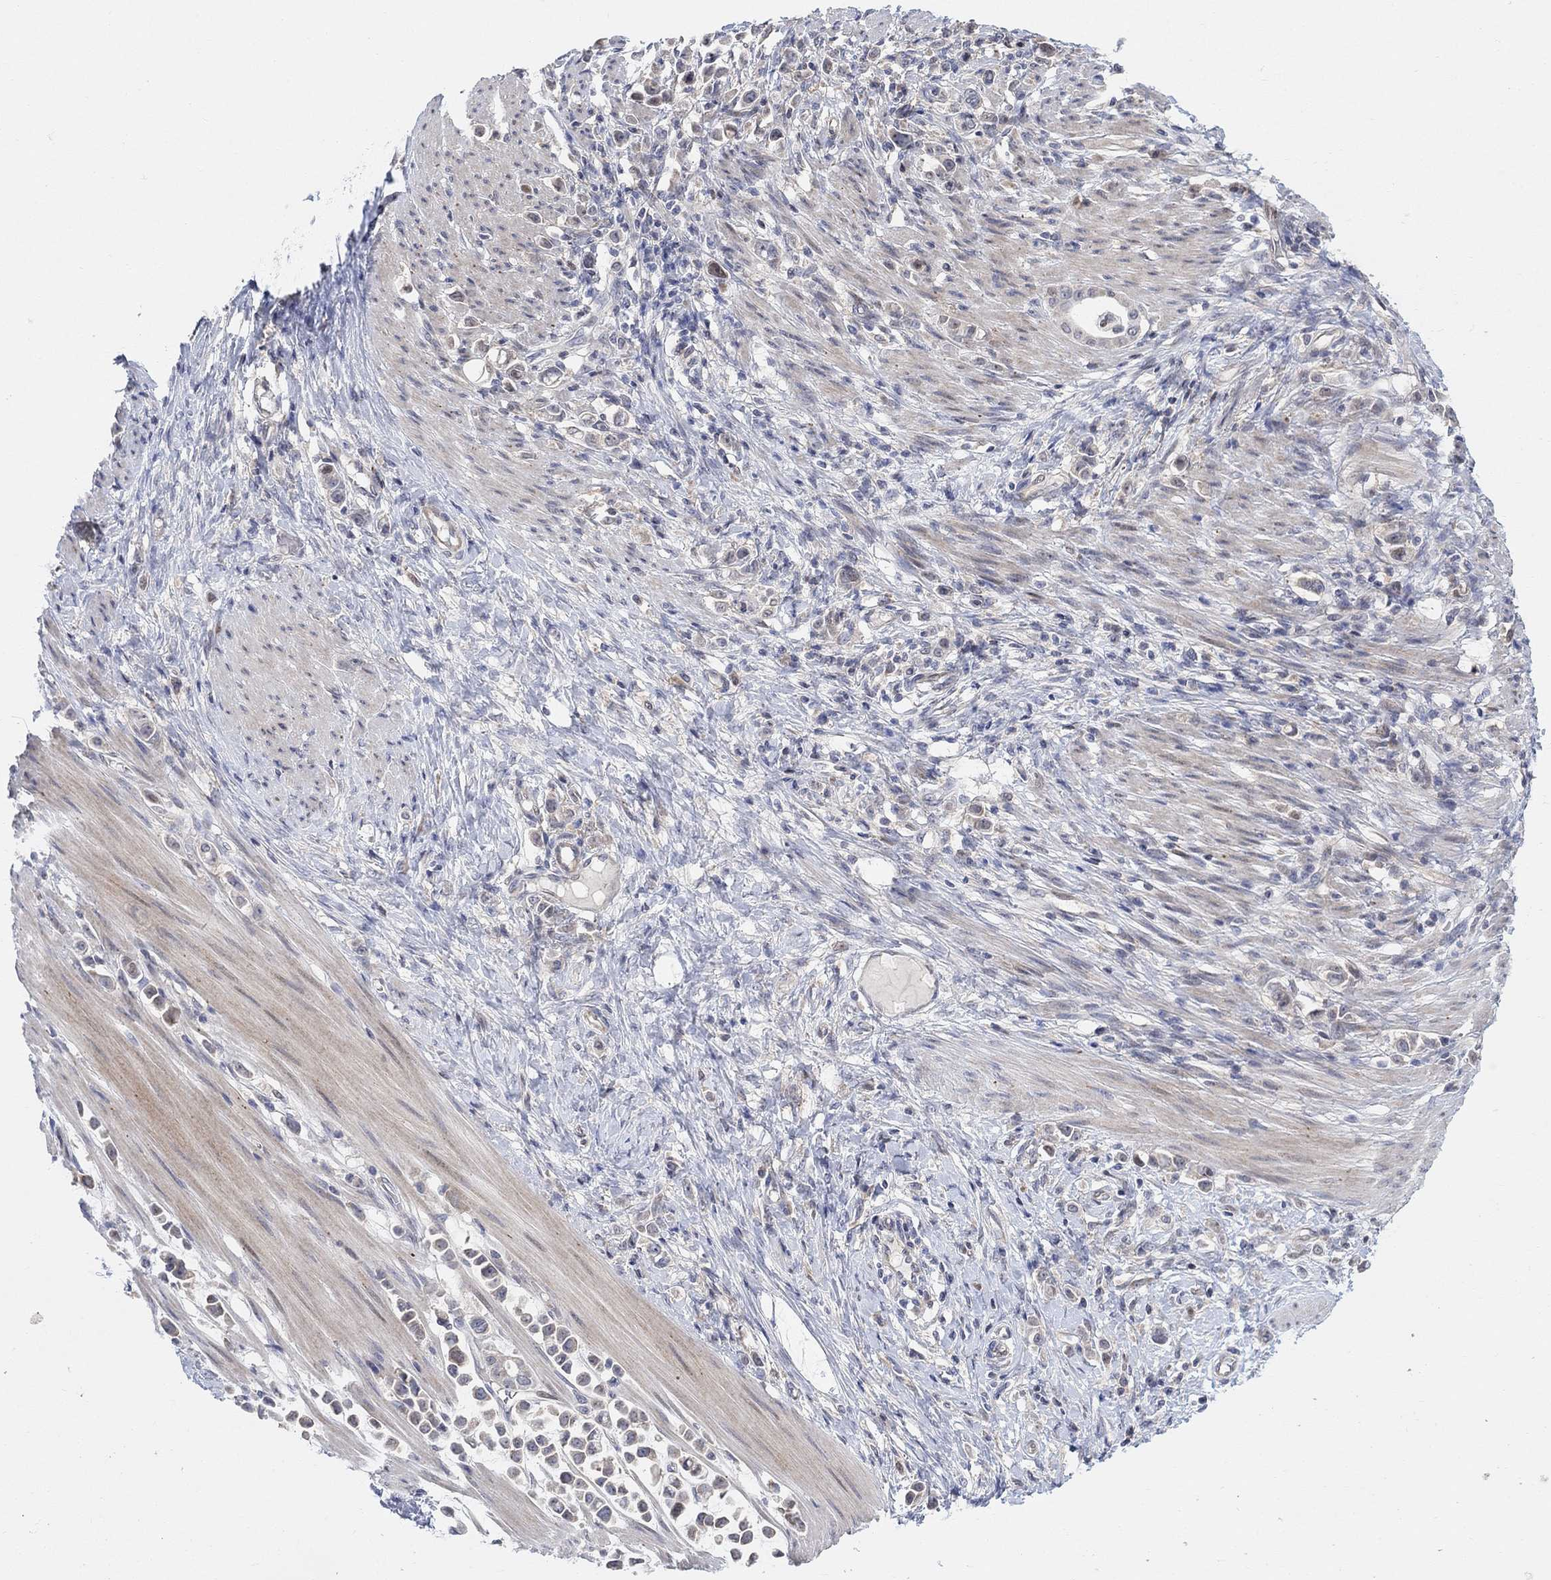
{"staining": {"intensity": "weak", "quantity": "<25%", "location": "cytoplasmic/membranous"}, "tissue": "stomach cancer", "cell_type": "Tumor cells", "image_type": "cancer", "snomed": [{"axis": "morphology", "description": "Adenocarcinoma, NOS"}, {"axis": "topography", "description": "Stomach"}], "caption": "This is an immunohistochemistry (IHC) image of adenocarcinoma (stomach). There is no positivity in tumor cells.", "gene": "CNTF", "patient": {"sex": "male", "age": 82}}